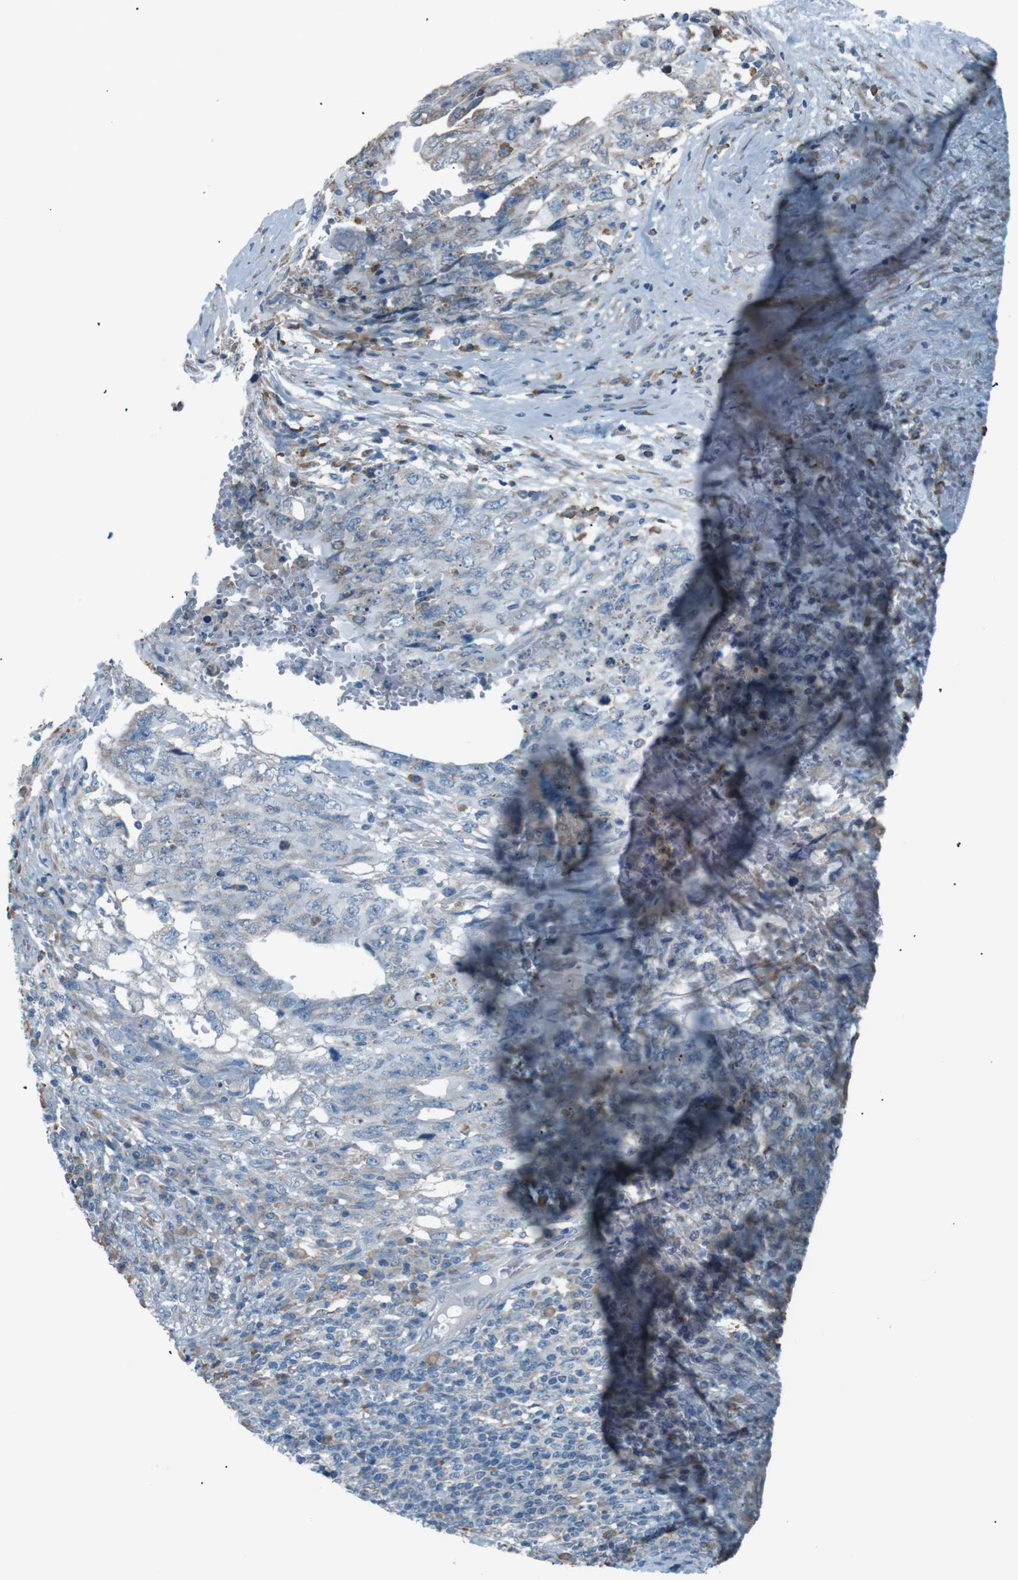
{"staining": {"intensity": "weak", "quantity": "25%-75%", "location": "cytoplasmic/membranous"}, "tissue": "testis cancer", "cell_type": "Tumor cells", "image_type": "cancer", "snomed": [{"axis": "morphology", "description": "Carcinoma, Embryonal, NOS"}, {"axis": "topography", "description": "Testis"}], "caption": "Immunohistochemical staining of human testis cancer (embryonal carcinoma) displays low levels of weak cytoplasmic/membranous protein staining in about 25%-75% of tumor cells. (Stains: DAB in brown, nuclei in blue, Microscopy: brightfield microscopy at high magnification).", "gene": "SIGMAR1", "patient": {"sex": "male", "age": 26}}